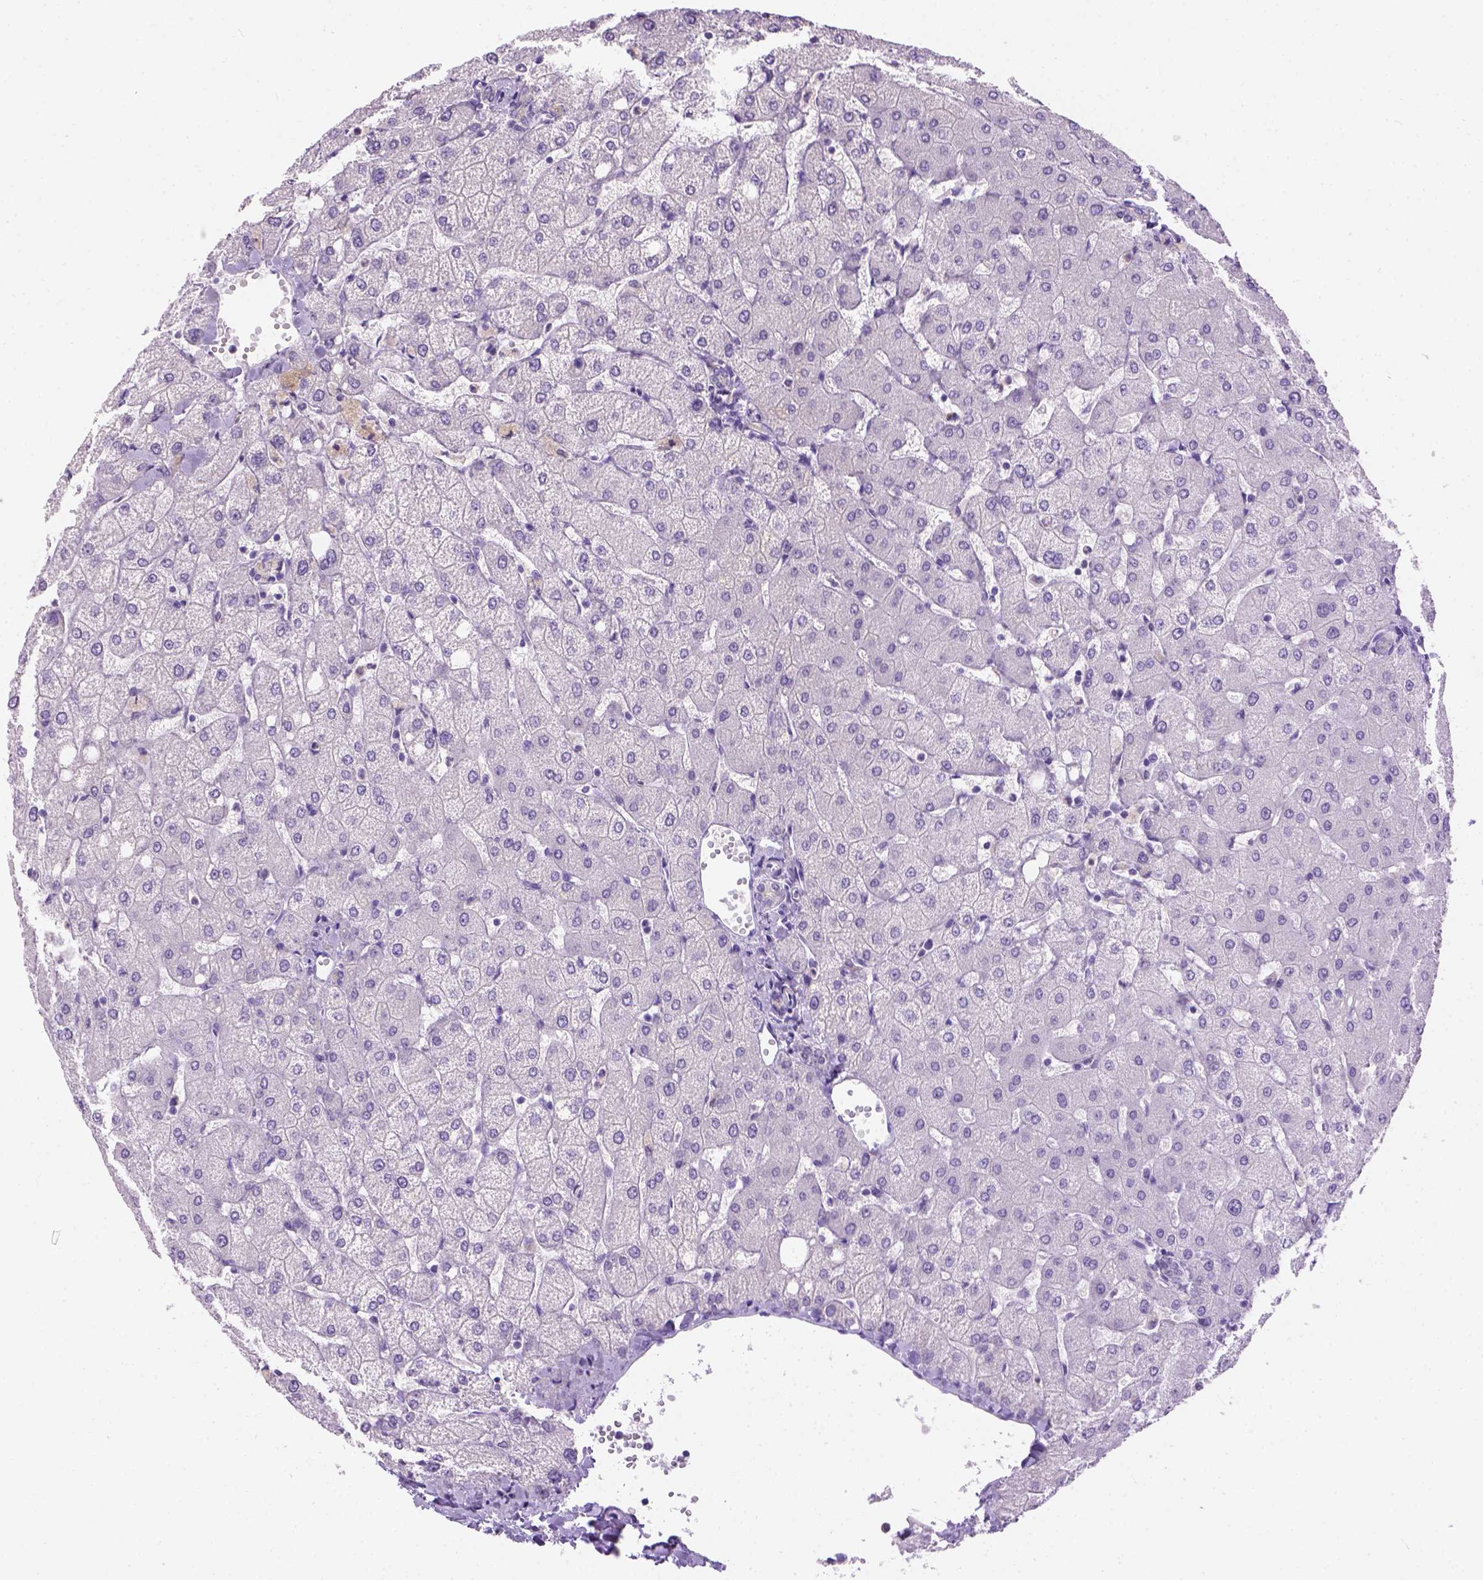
{"staining": {"intensity": "negative", "quantity": "none", "location": "none"}, "tissue": "liver", "cell_type": "Cholangiocytes", "image_type": "normal", "snomed": [{"axis": "morphology", "description": "Normal tissue, NOS"}, {"axis": "topography", "description": "Liver"}], "caption": "An immunohistochemistry (IHC) micrograph of normal liver is shown. There is no staining in cholangiocytes of liver.", "gene": "TMEM38A", "patient": {"sex": "female", "age": 54}}